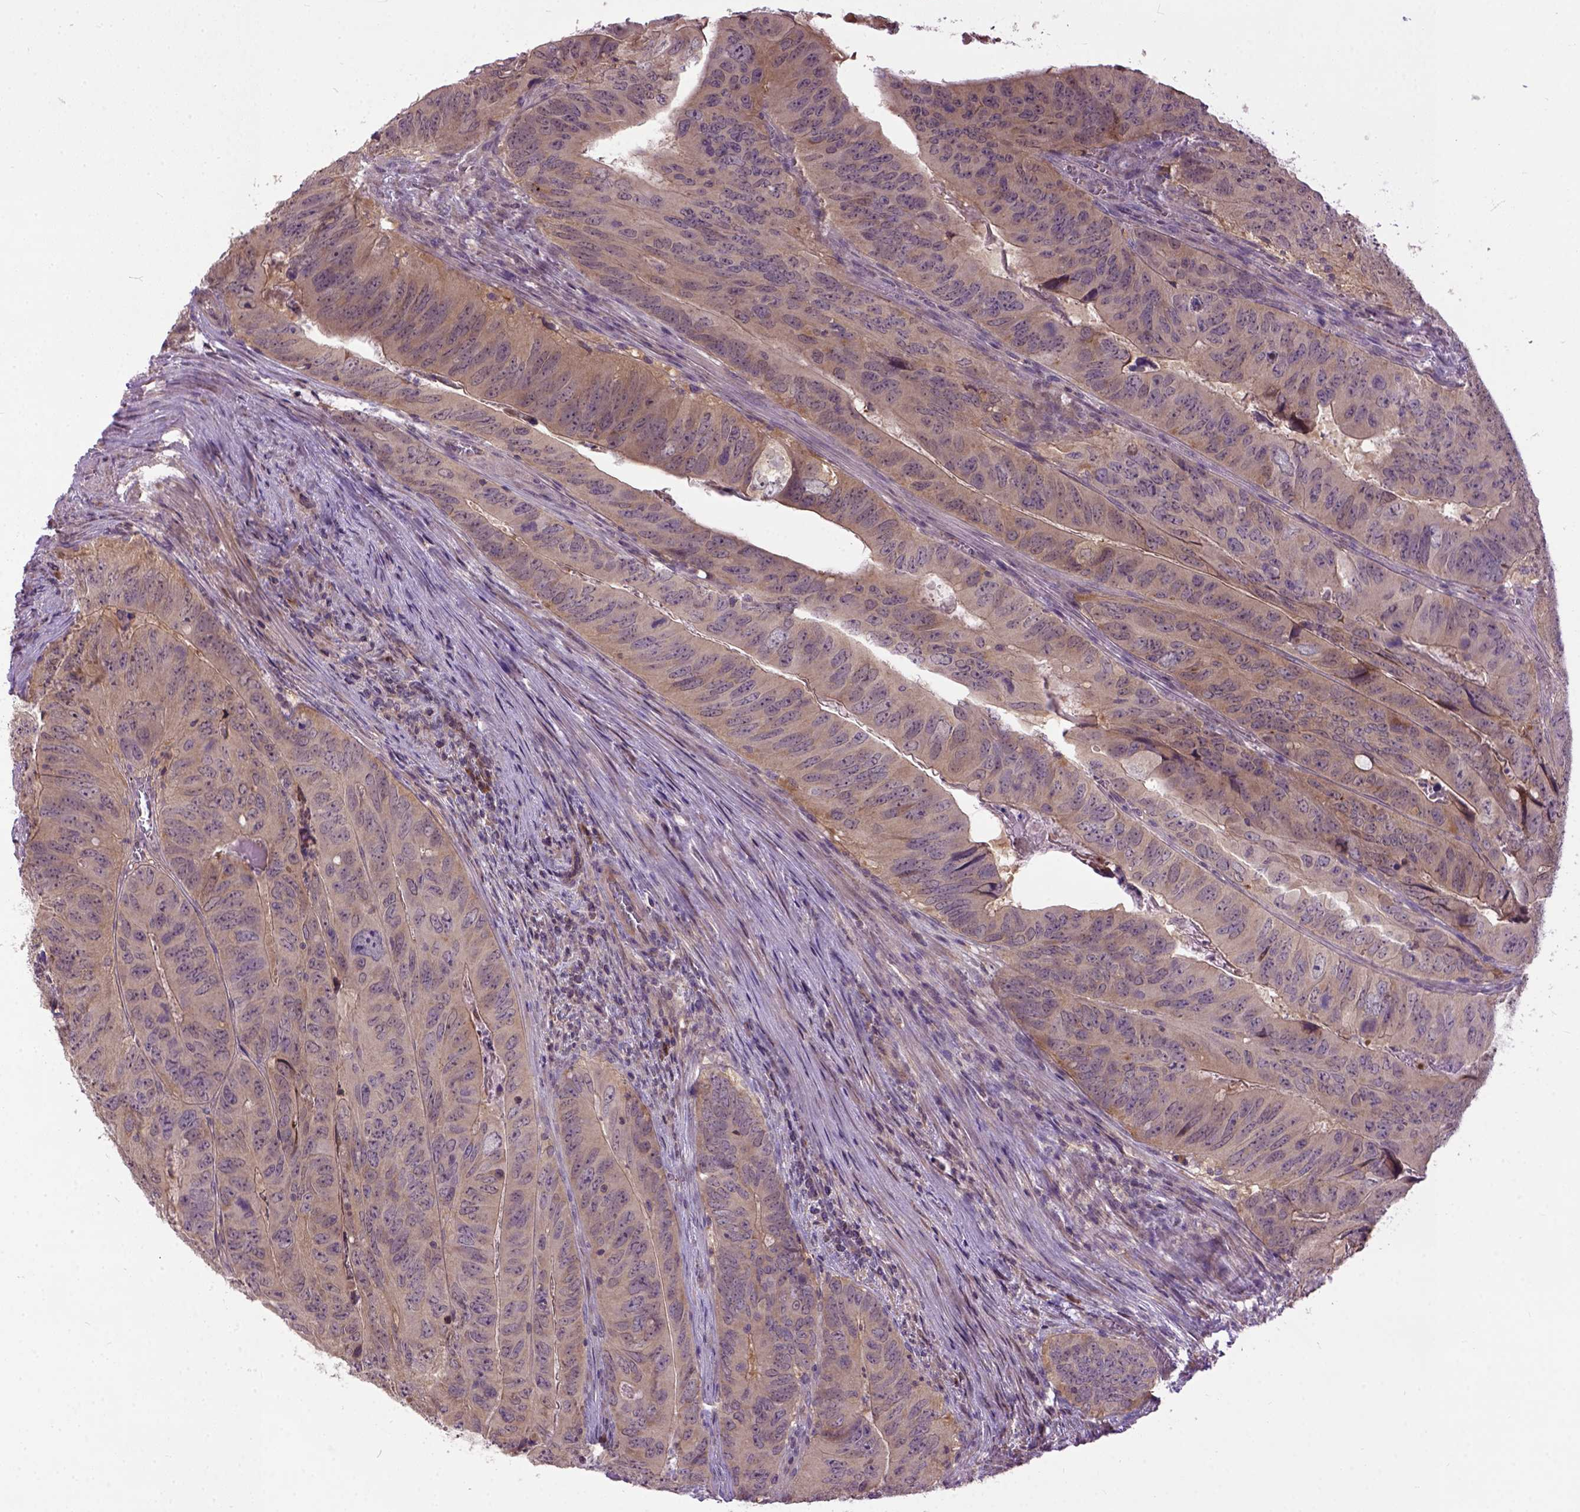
{"staining": {"intensity": "moderate", "quantity": ">75%", "location": "cytoplasmic/membranous"}, "tissue": "colorectal cancer", "cell_type": "Tumor cells", "image_type": "cancer", "snomed": [{"axis": "morphology", "description": "Adenocarcinoma, NOS"}, {"axis": "topography", "description": "Colon"}], "caption": "Moderate cytoplasmic/membranous protein positivity is identified in approximately >75% of tumor cells in adenocarcinoma (colorectal).", "gene": "CPNE1", "patient": {"sex": "male", "age": 79}}